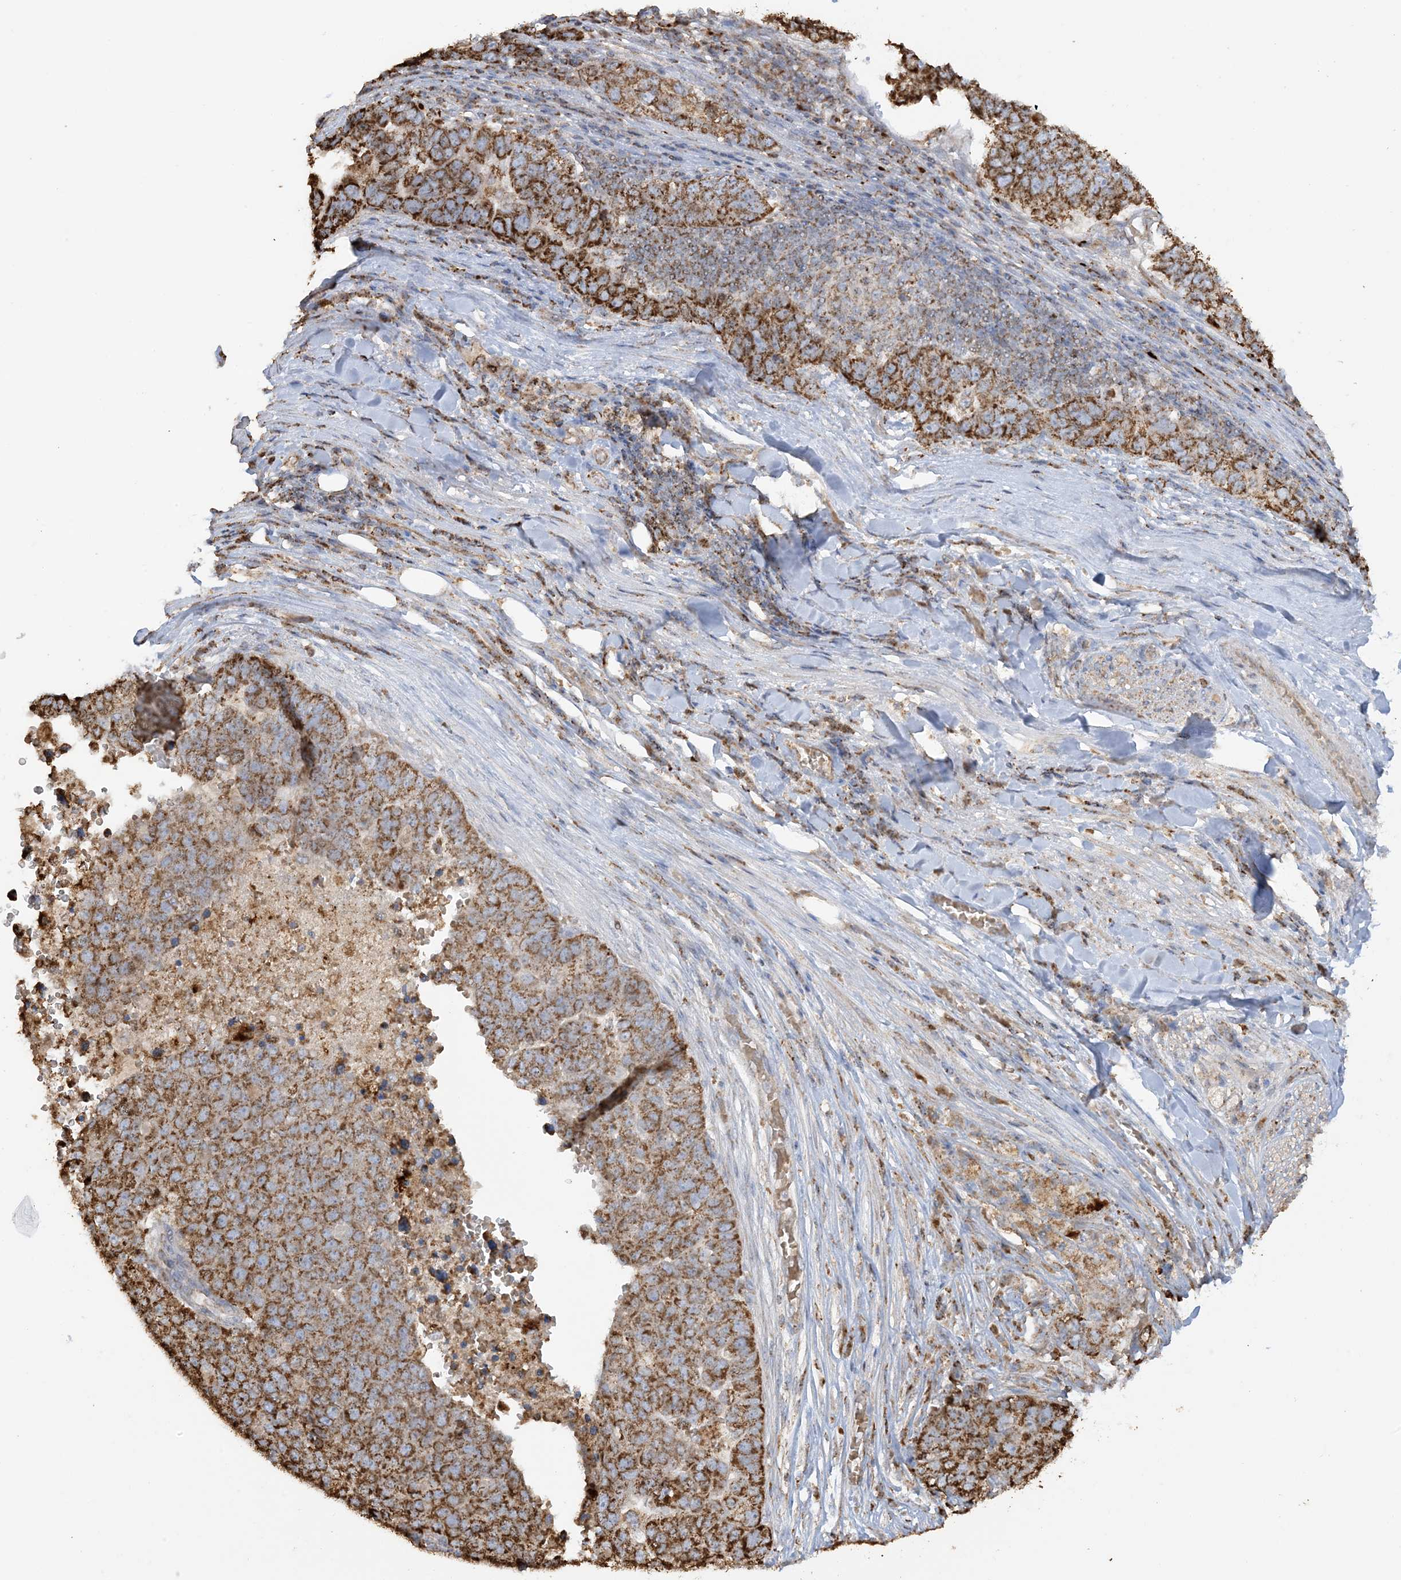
{"staining": {"intensity": "moderate", "quantity": ">75%", "location": "cytoplasmic/membranous"}, "tissue": "pancreatic cancer", "cell_type": "Tumor cells", "image_type": "cancer", "snomed": [{"axis": "morphology", "description": "Adenocarcinoma, NOS"}, {"axis": "topography", "description": "Pancreas"}], "caption": "The immunohistochemical stain highlights moderate cytoplasmic/membranous positivity in tumor cells of pancreatic cancer (adenocarcinoma) tissue.", "gene": "AGA", "patient": {"sex": "female", "age": 61}}